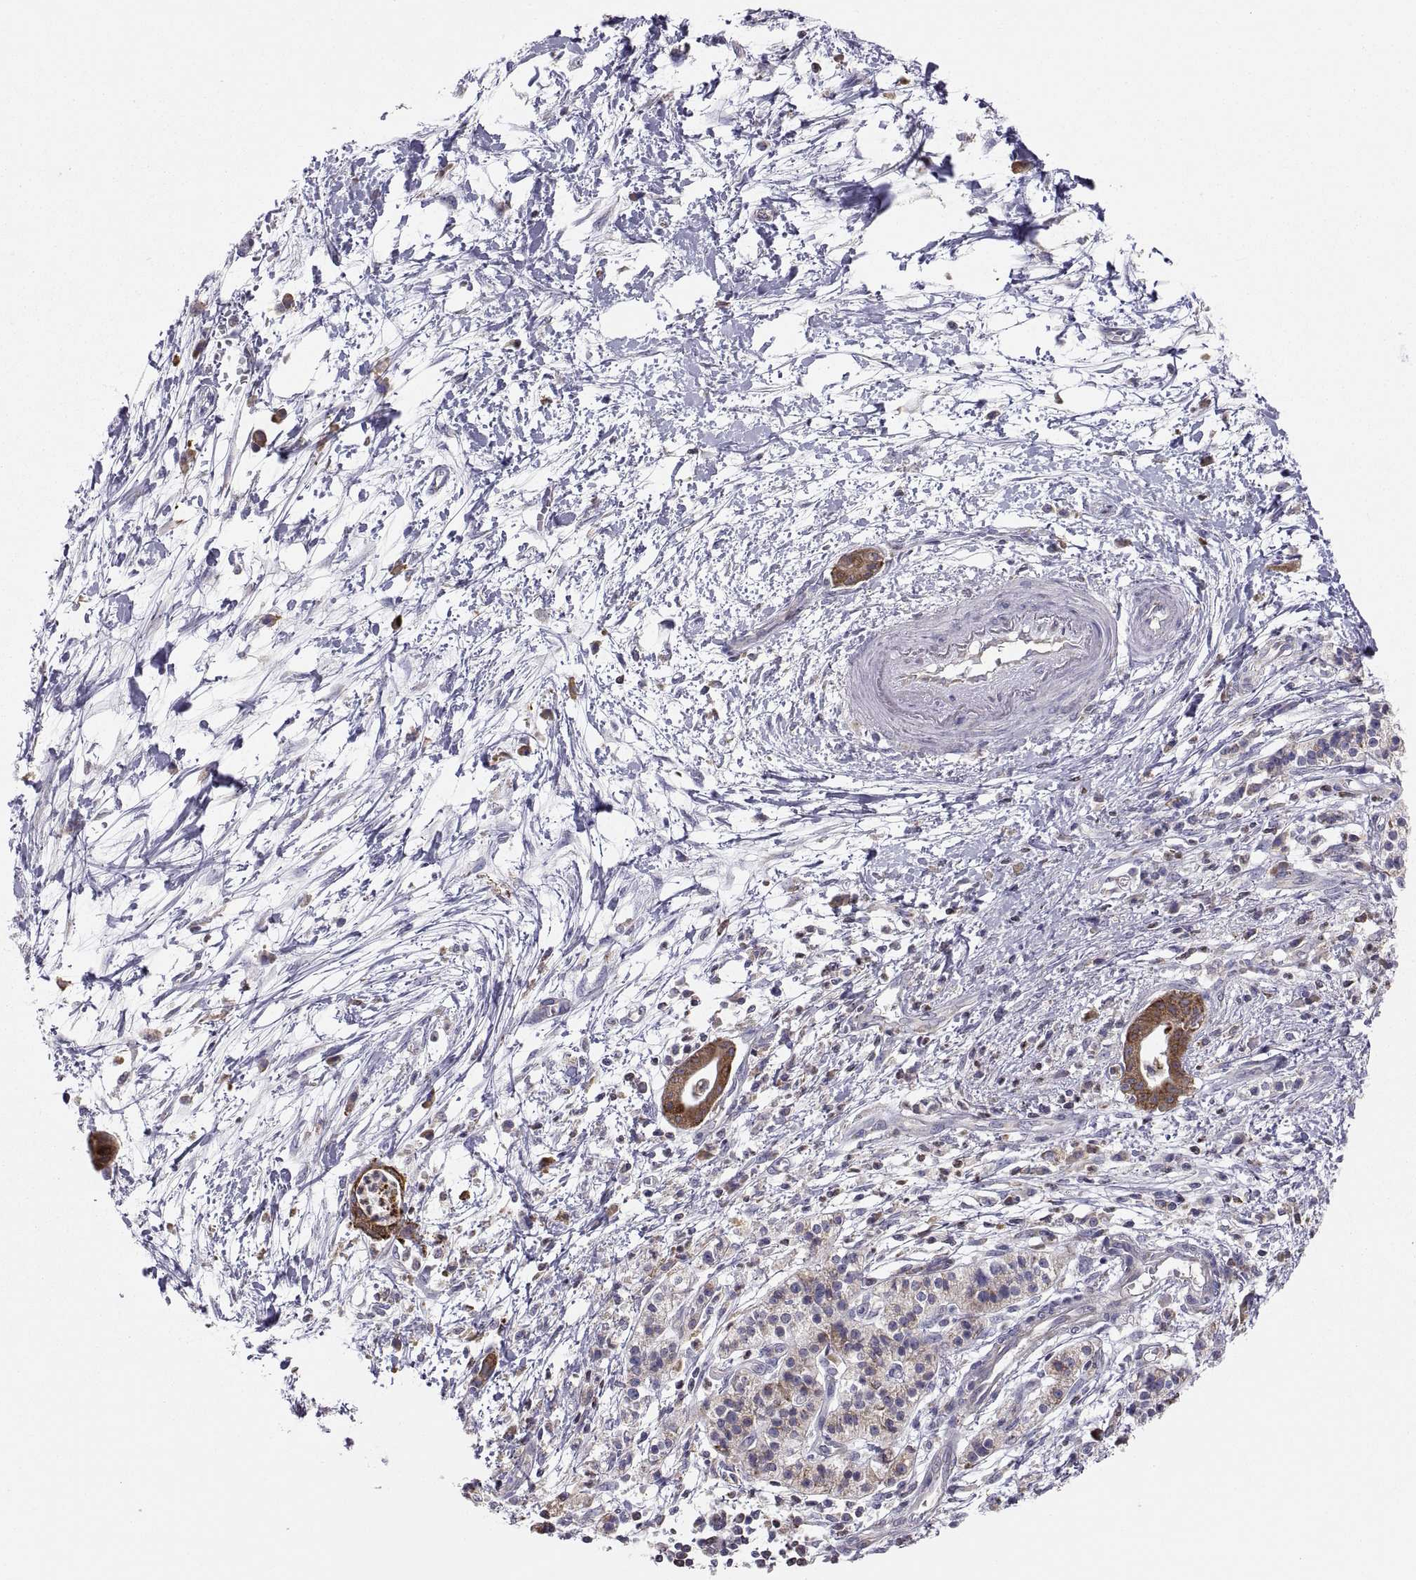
{"staining": {"intensity": "strong", "quantity": "25%-75%", "location": "cytoplasmic/membranous"}, "tissue": "pancreatic cancer", "cell_type": "Tumor cells", "image_type": "cancer", "snomed": [{"axis": "morphology", "description": "Normal tissue, NOS"}, {"axis": "morphology", "description": "Adenocarcinoma, NOS"}, {"axis": "topography", "description": "Lymph node"}, {"axis": "topography", "description": "Pancreas"}], "caption": "Immunohistochemical staining of pancreatic cancer exhibits high levels of strong cytoplasmic/membranous protein expression in approximately 25%-75% of tumor cells. (Stains: DAB in brown, nuclei in blue, Microscopy: brightfield microscopy at high magnification).", "gene": "ERO1A", "patient": {"sex": "female", "age": 58}}